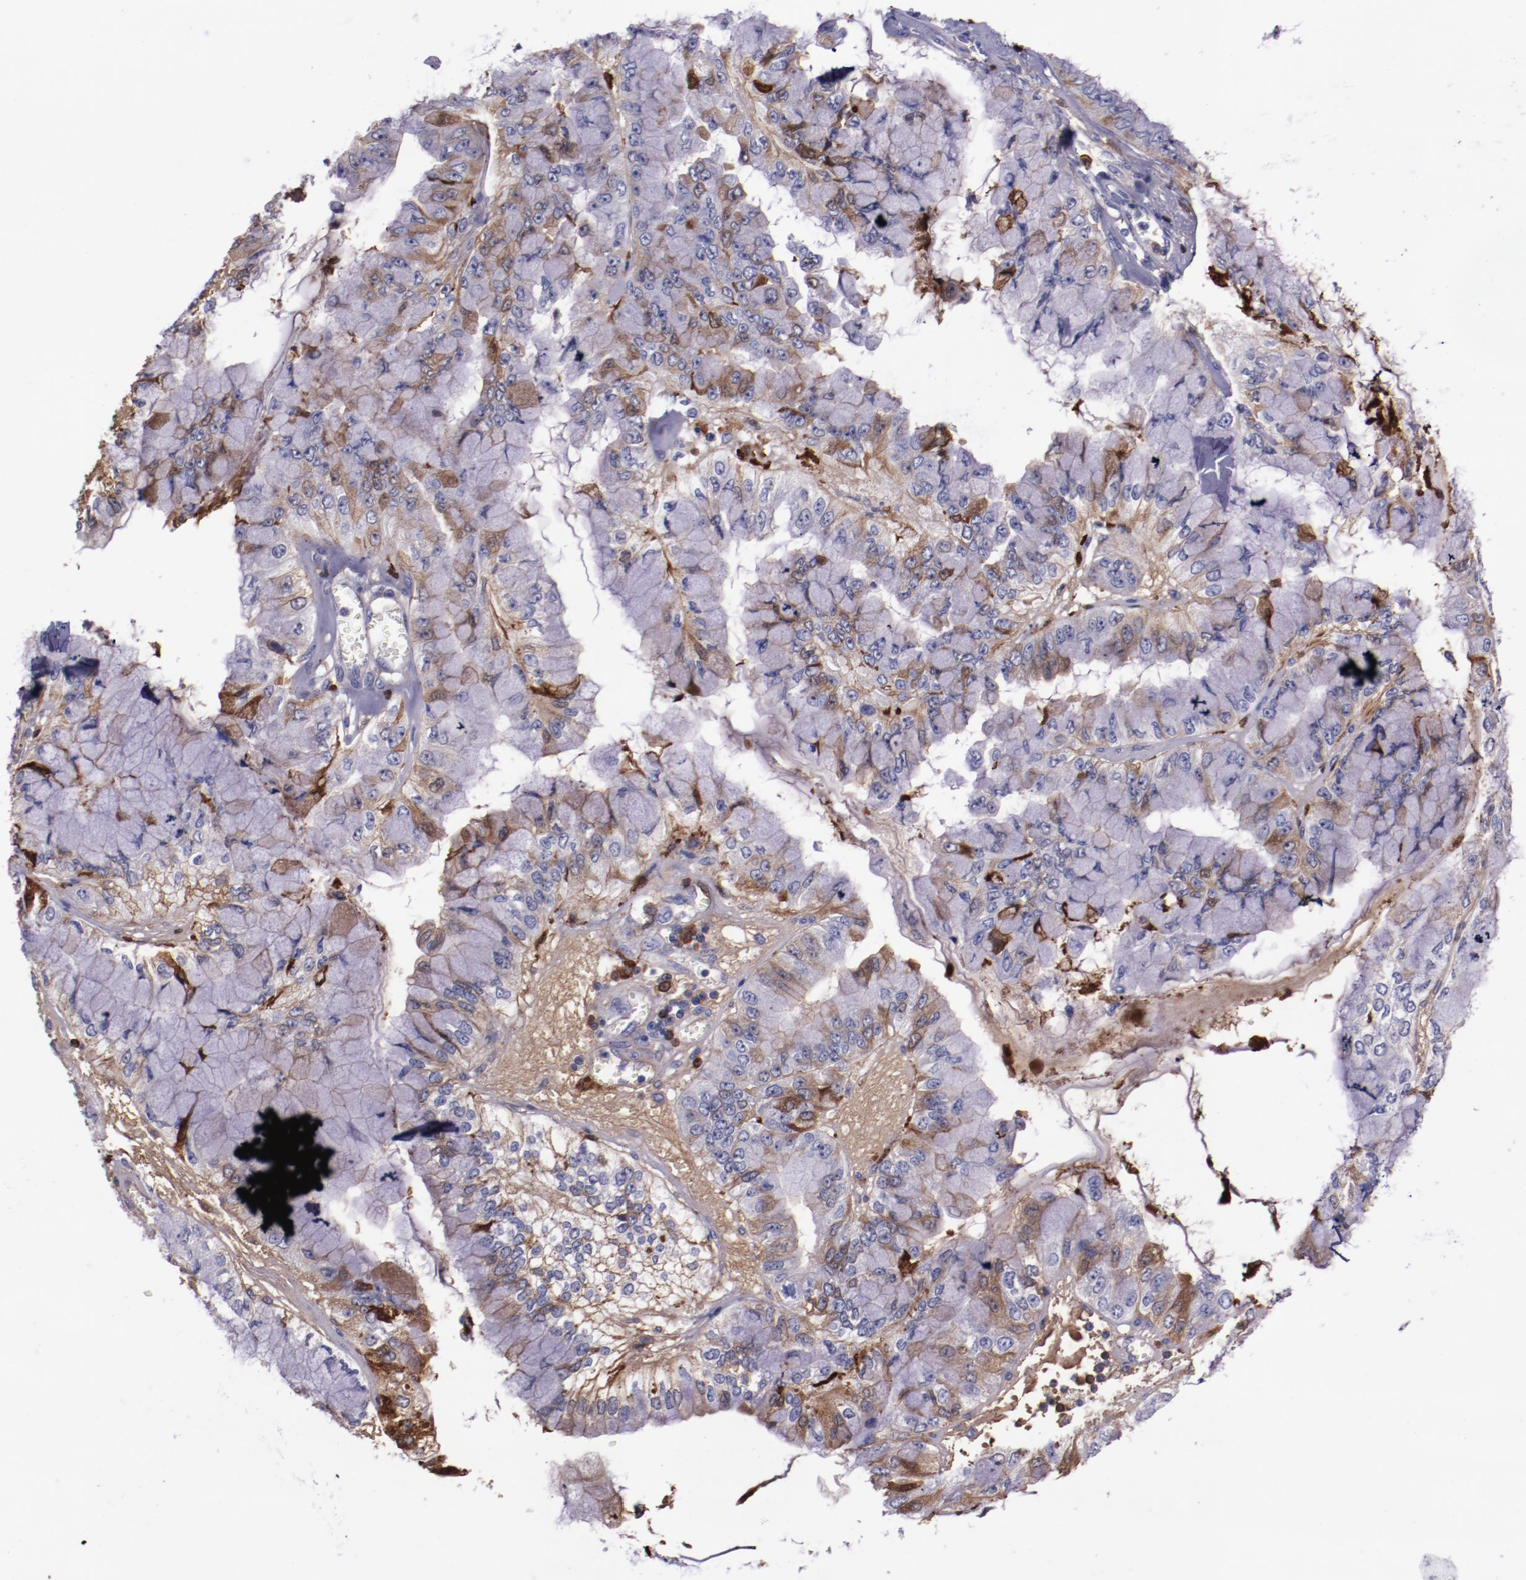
{"staining": {"intensity": "moderate", "quantity": "<25%", "location": "cytoplasmic/membranous"}, "tissue": "liver cancer", "cell_type": "Tumor cells", "image_type": "cancer", "snomed": [{"axis": "morphology", "description": "Cholangiocarcinoma"}, {"axis": "topography", "description": "Liver"}], "caption": "High-power microscopy captured an immunohistochemistry image of liver cancer (cholangiocarcinoma), revealing moderate cytoplasmic/membranous expression in about <25% of tumor cells. Nuclei are stained in blue.", "gene": "APOH", "patient": {"sex": "female", "age": 79}}